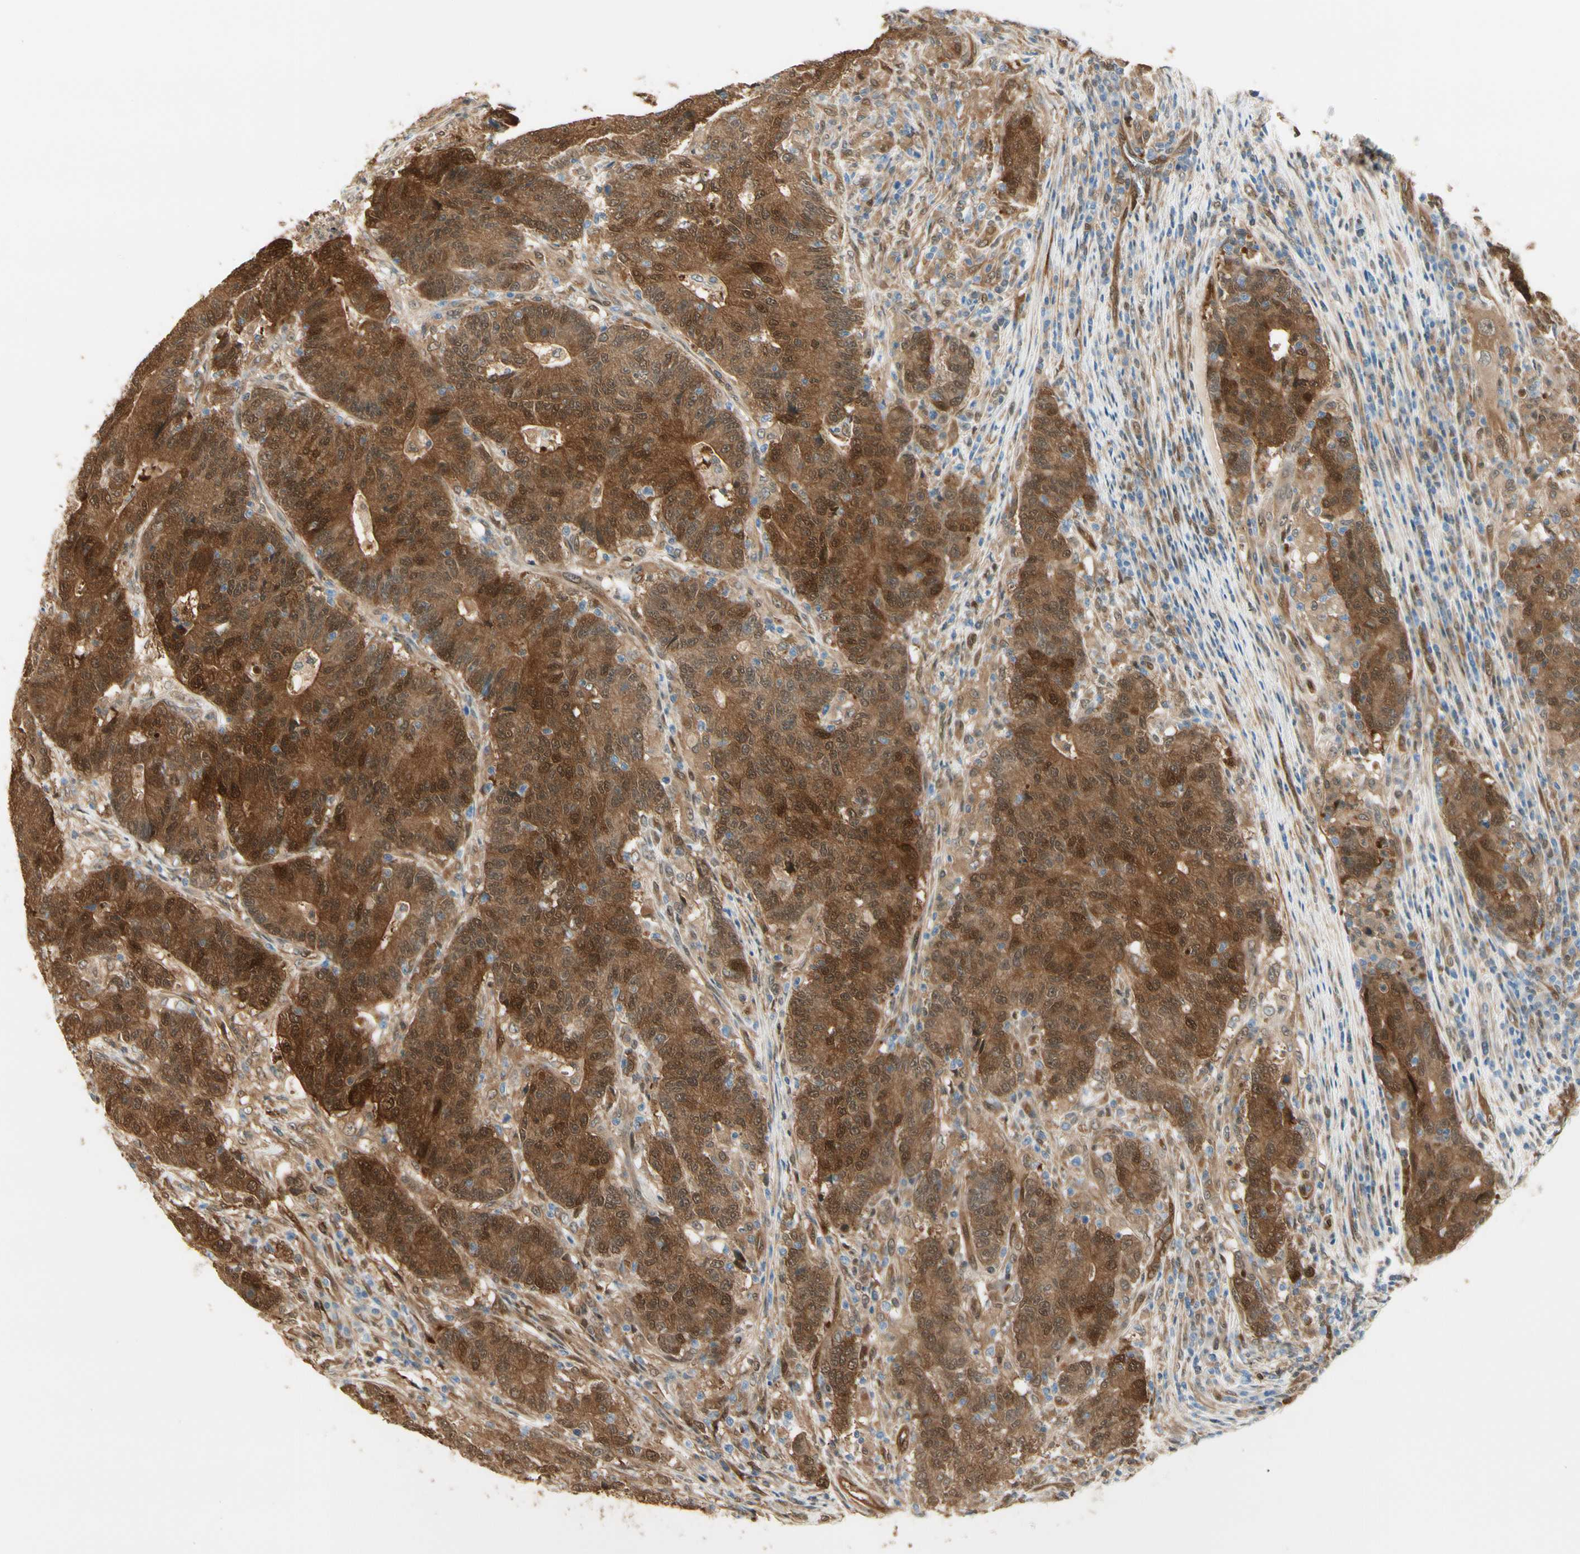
{"staining": {"intensity": "strong", "quantity": ">75%", "location": "cytoplasmic/membranous,nuclear"}, "tissue": "colorectal cancer", "cell_type": "Tumor cells", "image_type": "cancer", "snomed": [{"axis": "morphology", "description": "Normal tissue, NOS"}, {"axis": "morphology", "description": "Adenocarcinoma, NOS"}, {"axis": "topography", "description": "Colon"}], "caption": "Human colorectal cancer (adenocarcinoma) stained with a protein marker reveals strong staining in tumor cells.", "gene": "SERPINB6", "patient": {"sex": "female", "age": 75}}